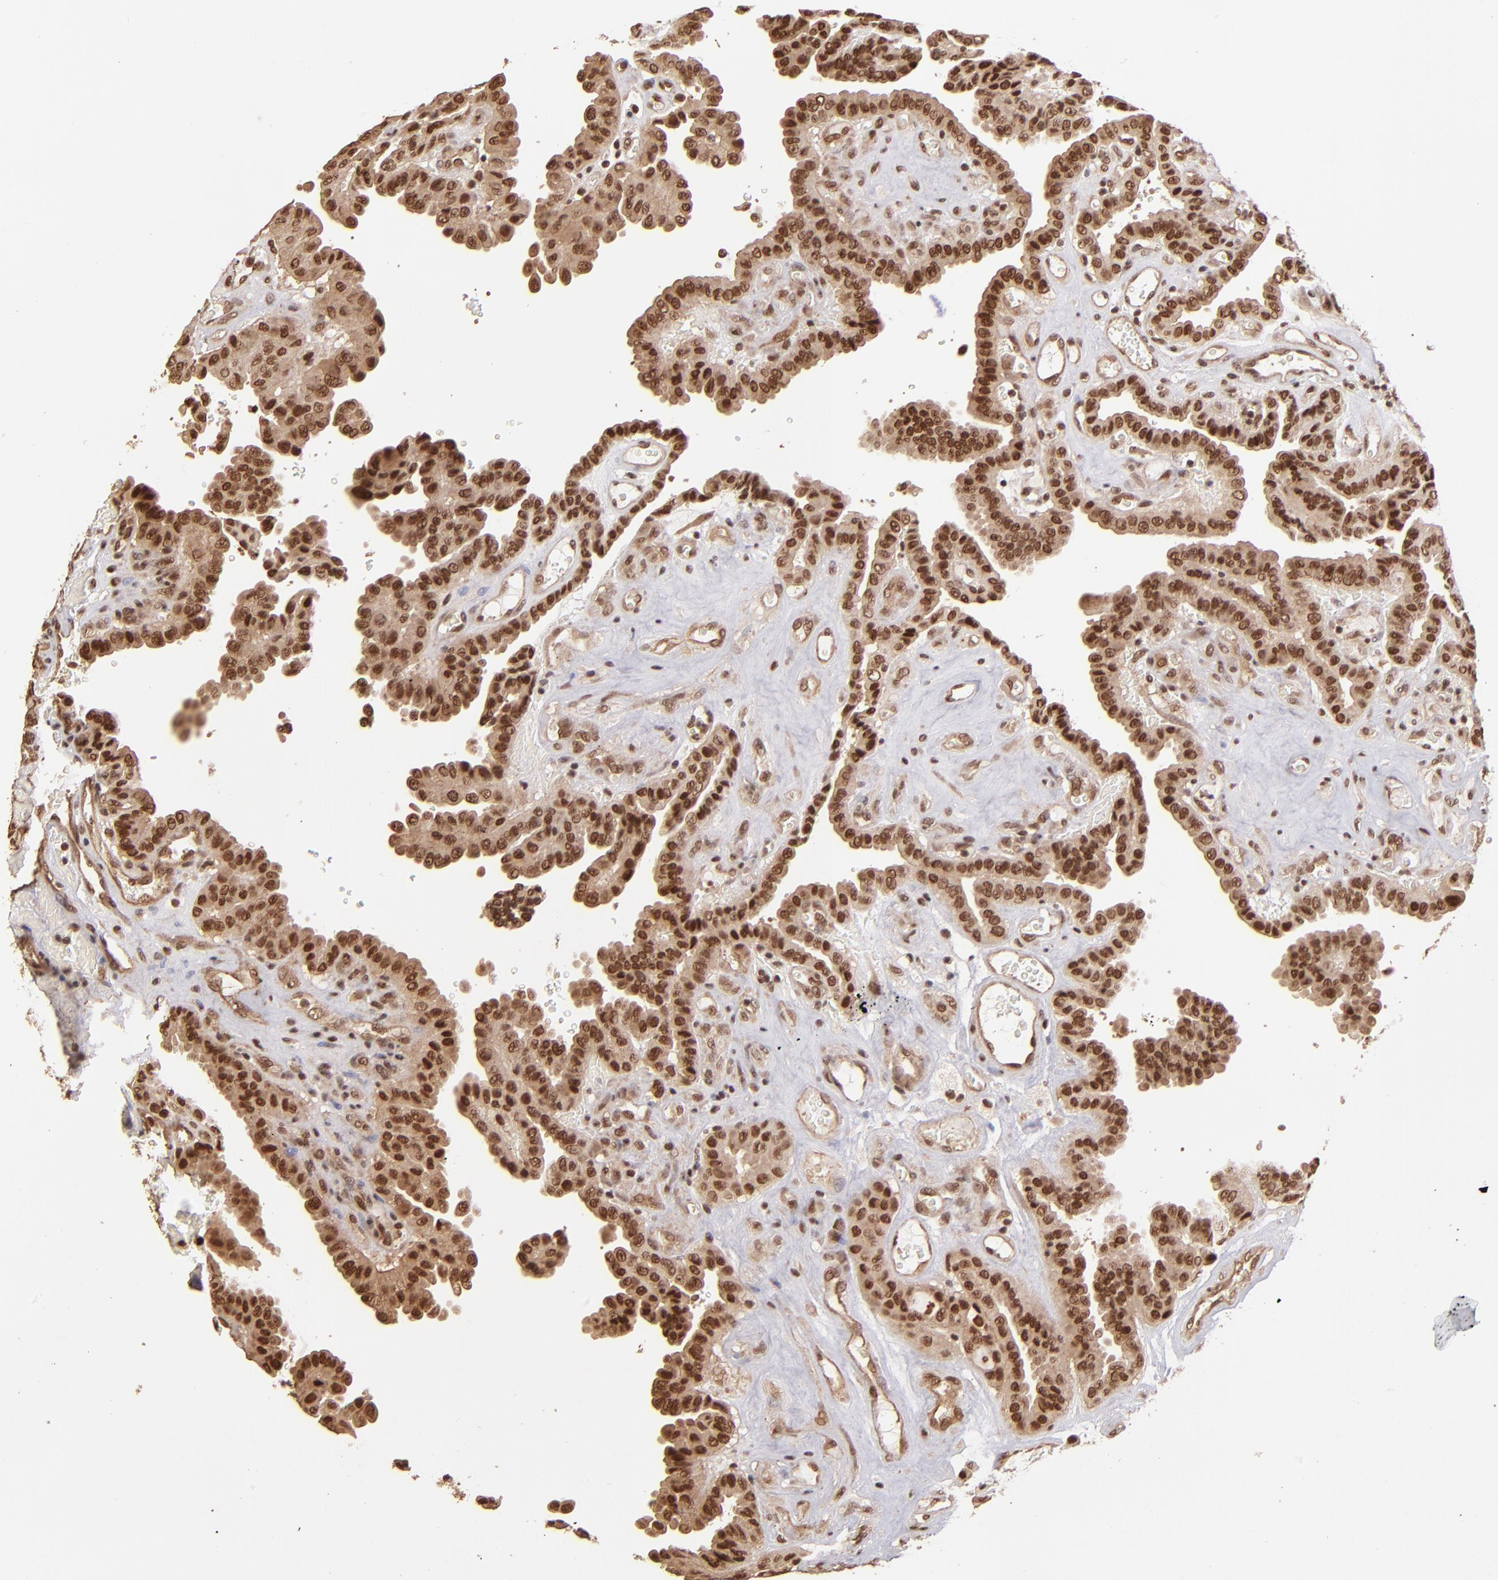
{"staining": {"intensity": "moderate", "quantity": ">75%", "location": "cytoplasmic/membranous,nuclear"}, "tissue": "thyroid cancer", "cell_type": "Tumor cells", "image_type": "cancer", "snomed": [{"axis": "morphology", "description": "Papillary adenocarcinoma, NOS"}, {"axis": "topography", "description": "Thyroid gland"}], "caption": "This histopathology image demonstrates IHC staining of human thyroid cancer (papillary adenocarcinoma), with medium moderate cytoplasmic/membranous and nuclear expression in about >75% of tumor cells.", "gene": "TERF2", "patient": {"sex": "male", "age": 87}}